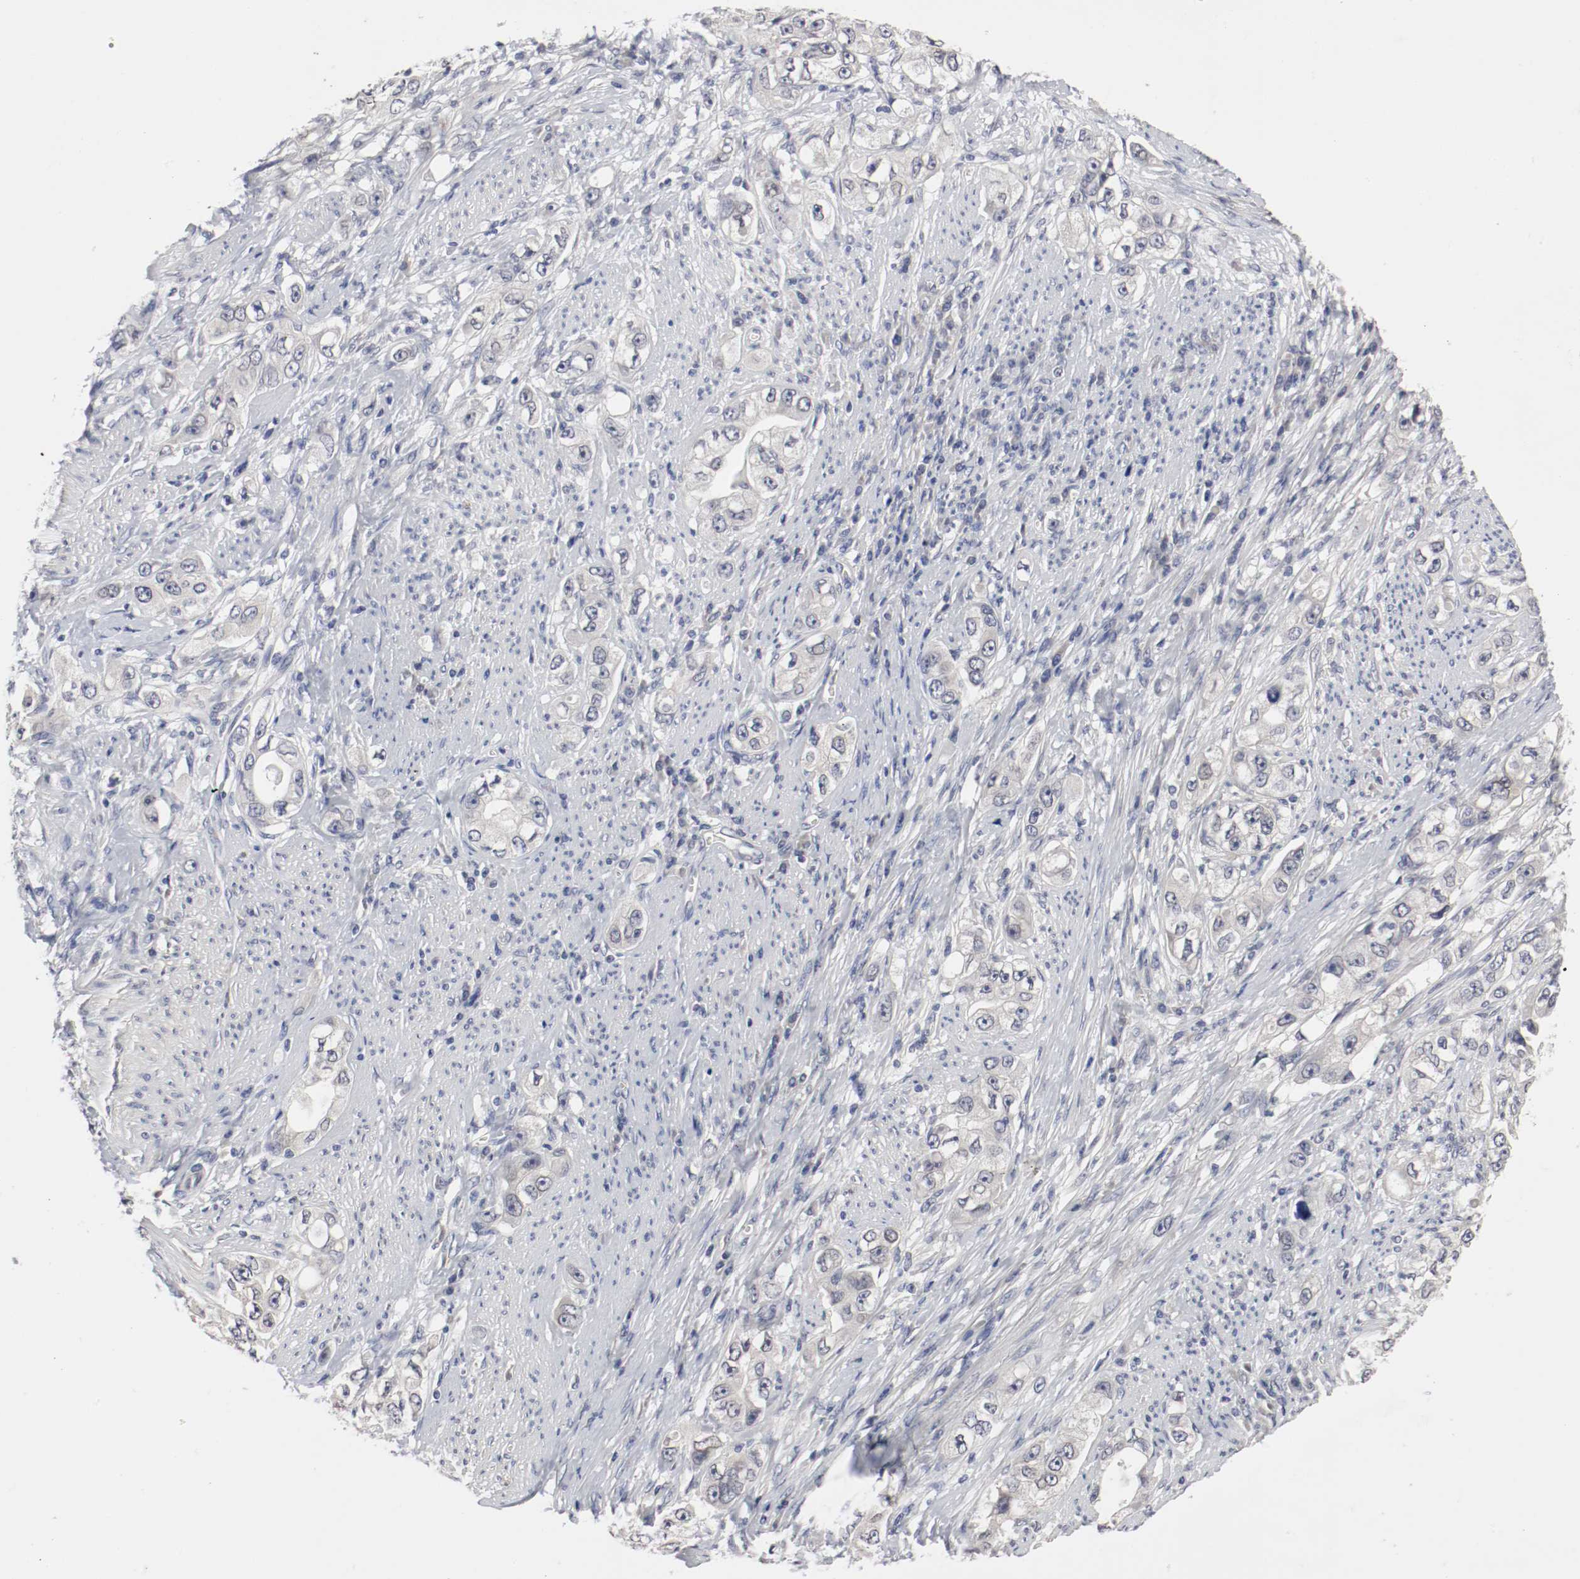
{"staining": {"intensity": "negative", "quantity": "none", "location": "none"}, "tissue": "stomach cancer", "cell_type": "Tumor cells", "image_type": "cancer", "snomed": [{"axis": "morphology", "description": "Adenocarcinoma, NOS"}, {"axis": "topography", "description": "Stomach, lower"}], "caption": "Immunohistochemistry of human stomach cancer (adenocarcinoma) exhibits no expression in tumor cells. The staining is performed using DAB (3,3'-diaminobenzidine) brown chromogen with nuclei counter-stained in using hematoxylin.", "gene": "CEBPE", "patient": {"sex": "female", "age": 93}}